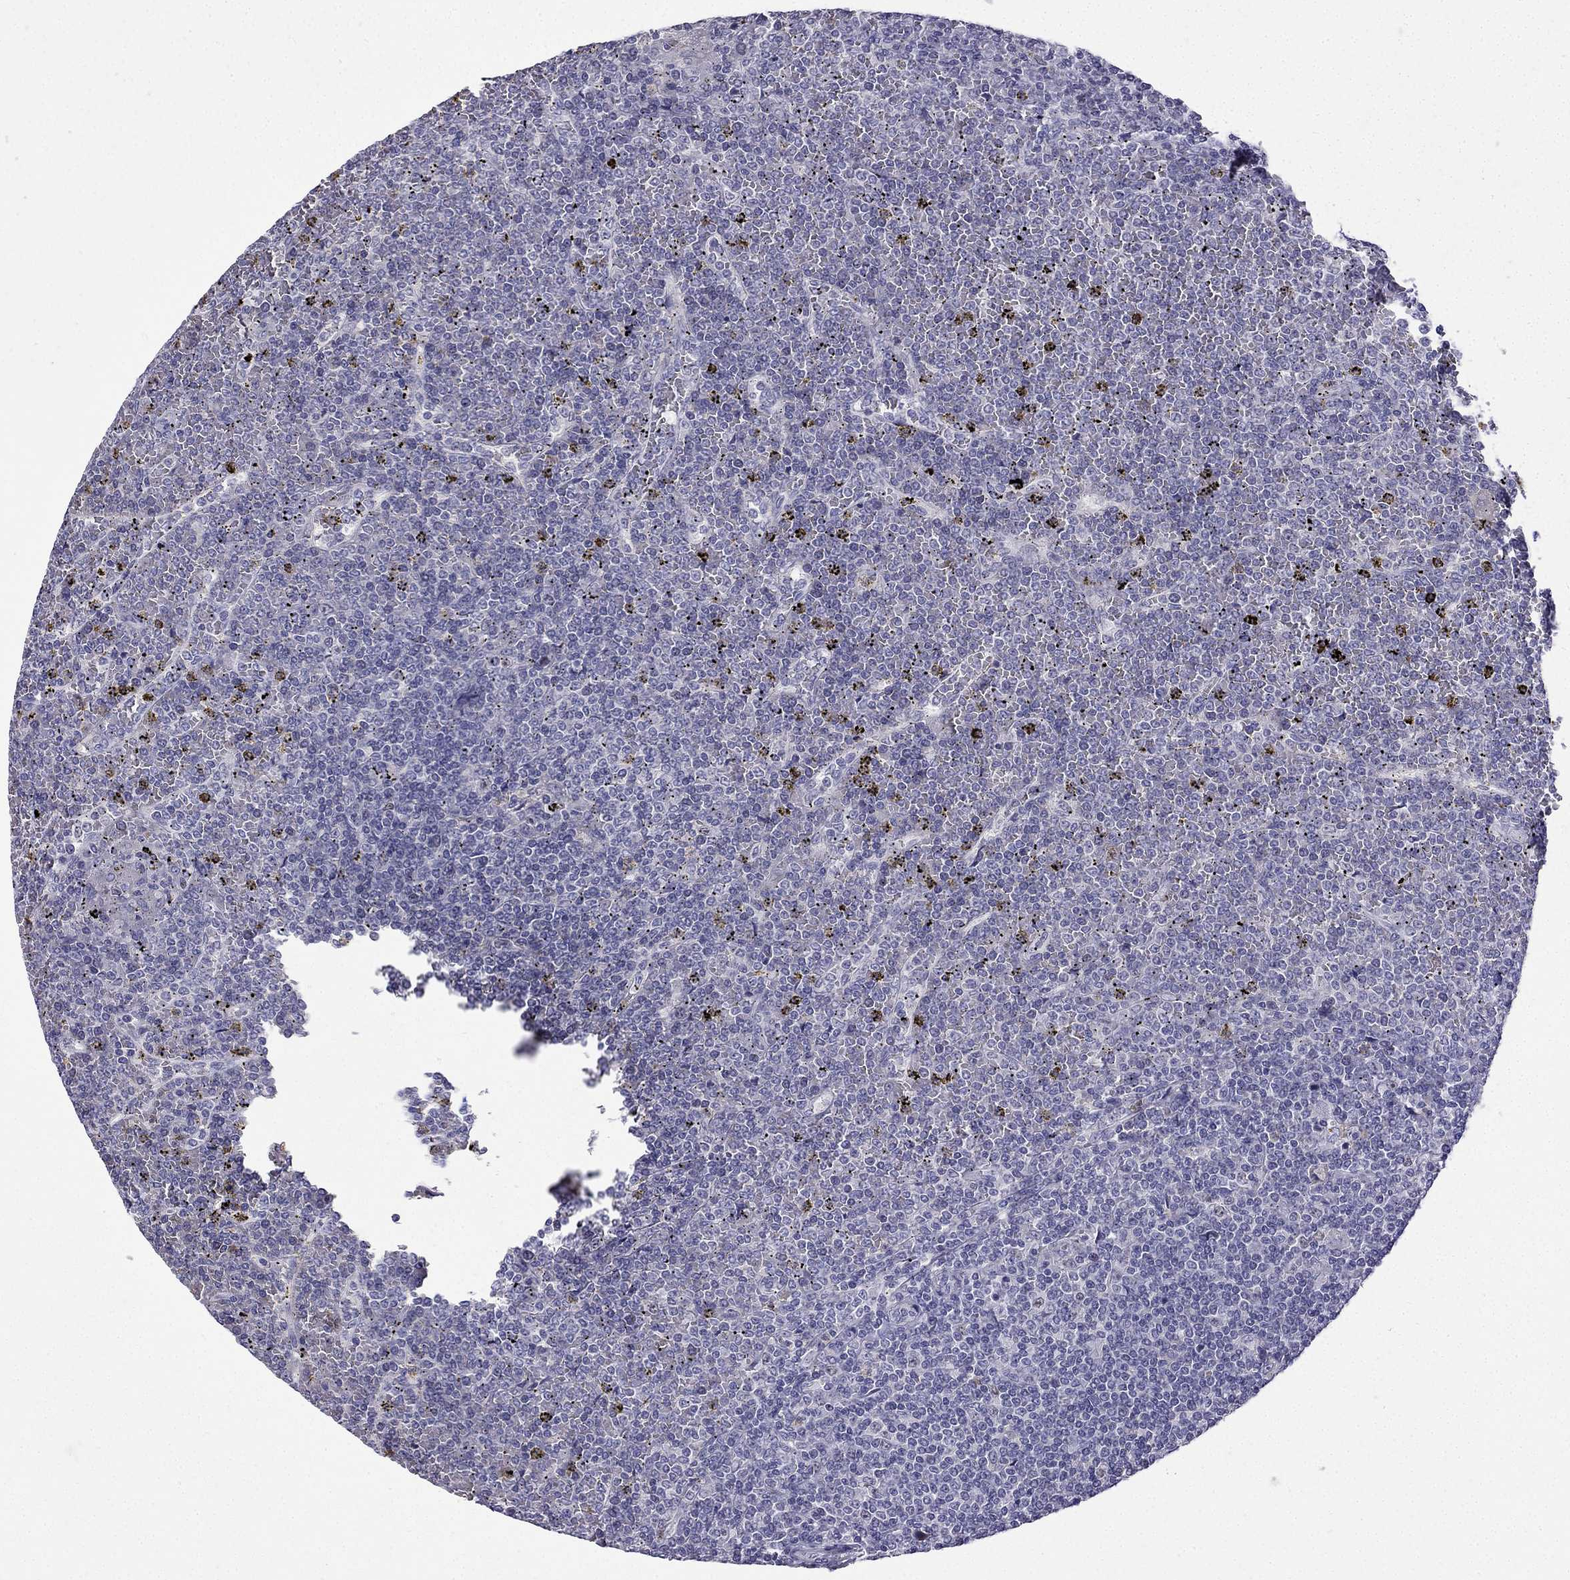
{"staining": {"intensity": "negative", "quantity": "none", "location": "none"}, "tissue": "lymphoma", "cell_type": "Tumor cells", "image_type": "cancer", "snomed": [{"axis": "morphology", "description": "Malignant lymphoma, non-Hodgkin's type, Low grade"}, {"axis": "topography", "description": "Spleen"}], "caption": "Low-grade malignant lymphoma, non-Hodgkin's type was stained to show a protein in brown. There is no significant staining in tumor cells. (Brightfield microscopy of DAB (3,3'-diaminobenzidine) IHC at high magnification).", "gene": "UHRF1", "patient": {"sex": "female", "age": 19}}